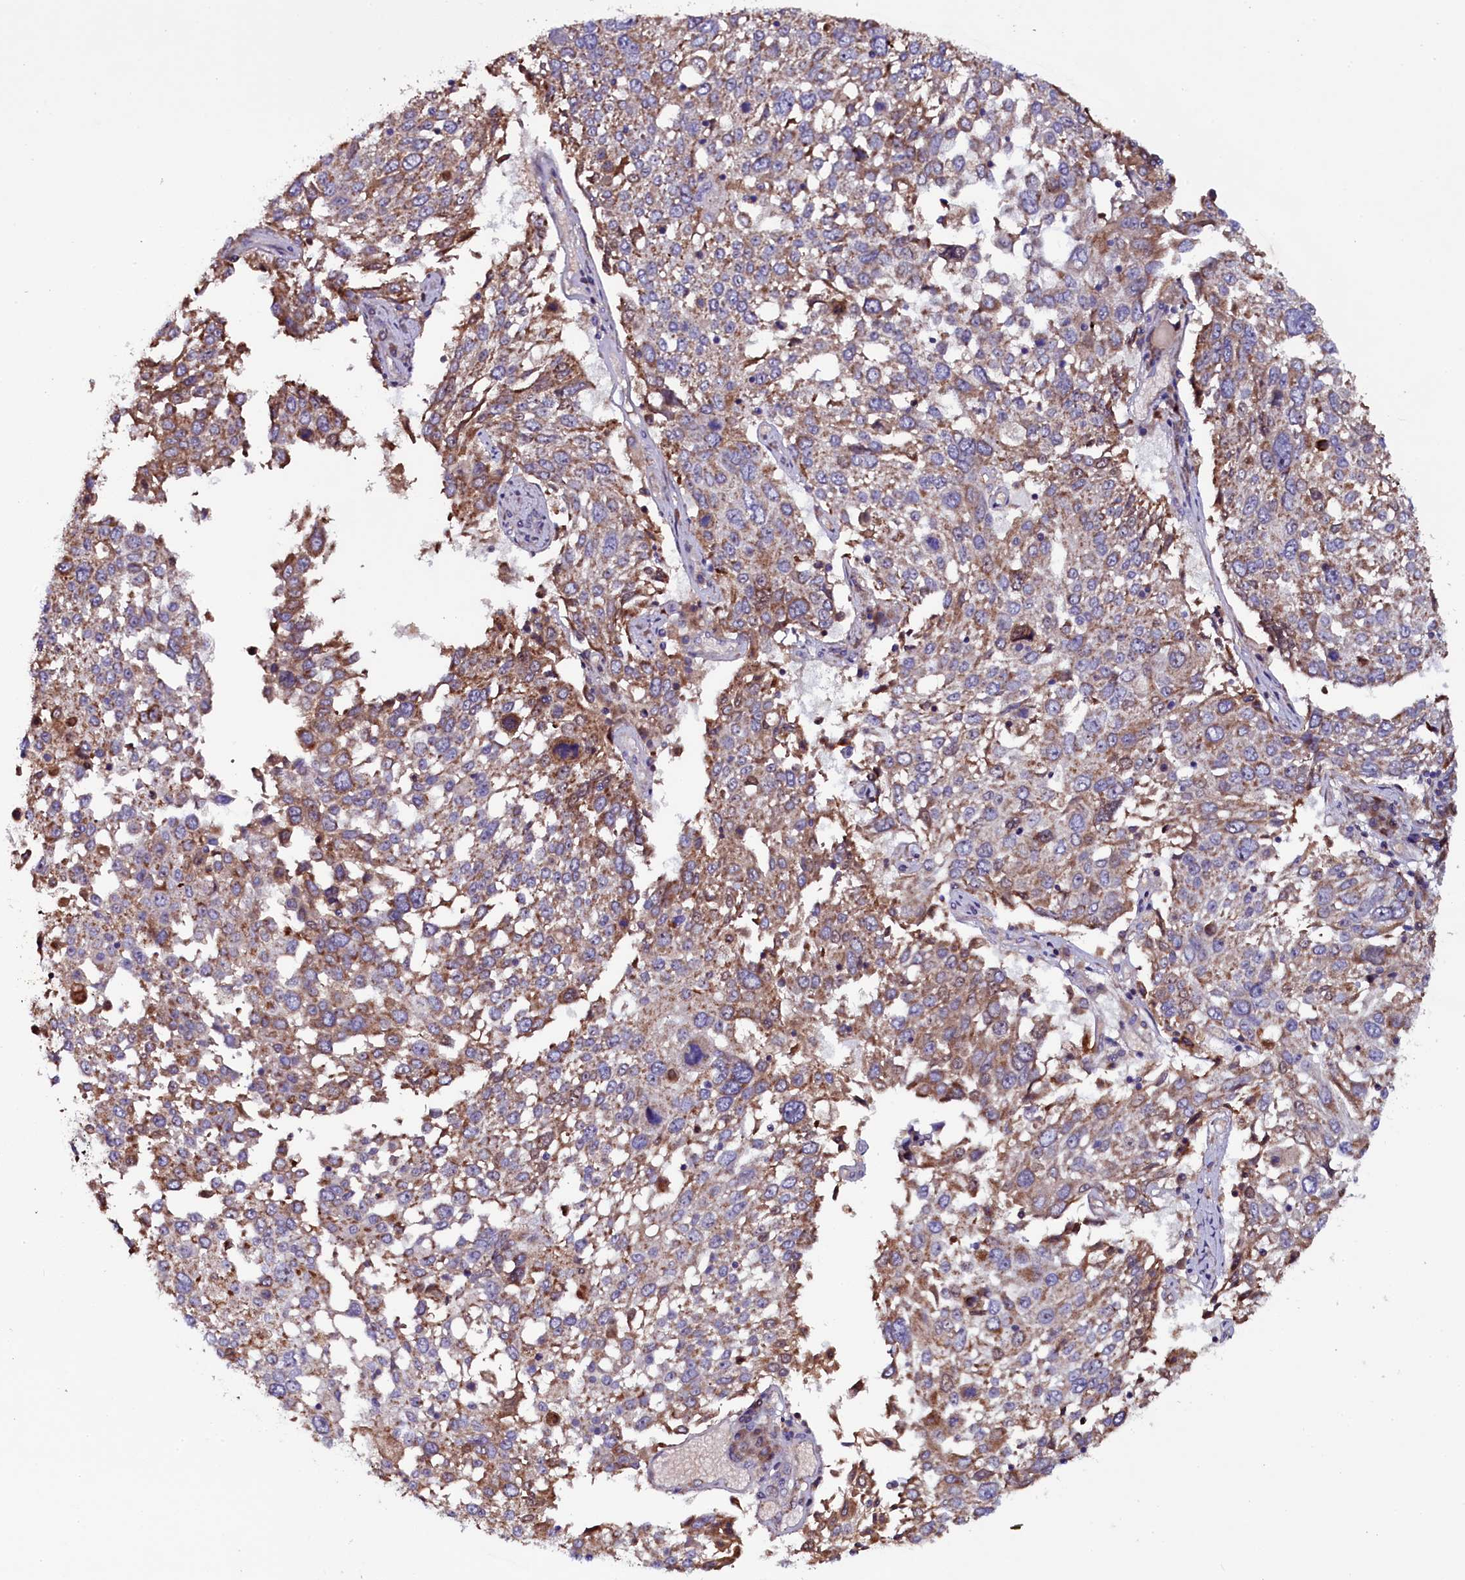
{"staining": {"intensity": "moderate", "quantity": ">75%", "location": "cytoplasmic/membranous"}, "tissue": "lung cancer", "cell_type": "Tumor cells", "image_type": "cancer", "snomed": [{"axis": "morphology", "description": "Squamous cell carcinoma, NOS"}, {"axis": "topography", "description": "Lung"}], "caption": "High-magnification brightfield microscopy of squamous cell carcinoma (lung) stained with DAB (3,3'-diaminobenzidine) (brown) and counterstained with hematoxylin (blue). tumor cells exhibit moderate cytoplasmic/membranous staining is appreciated in about>75% of cells.", "gene": "NAA80", "patient": {"sex": "male", "age": 65}}